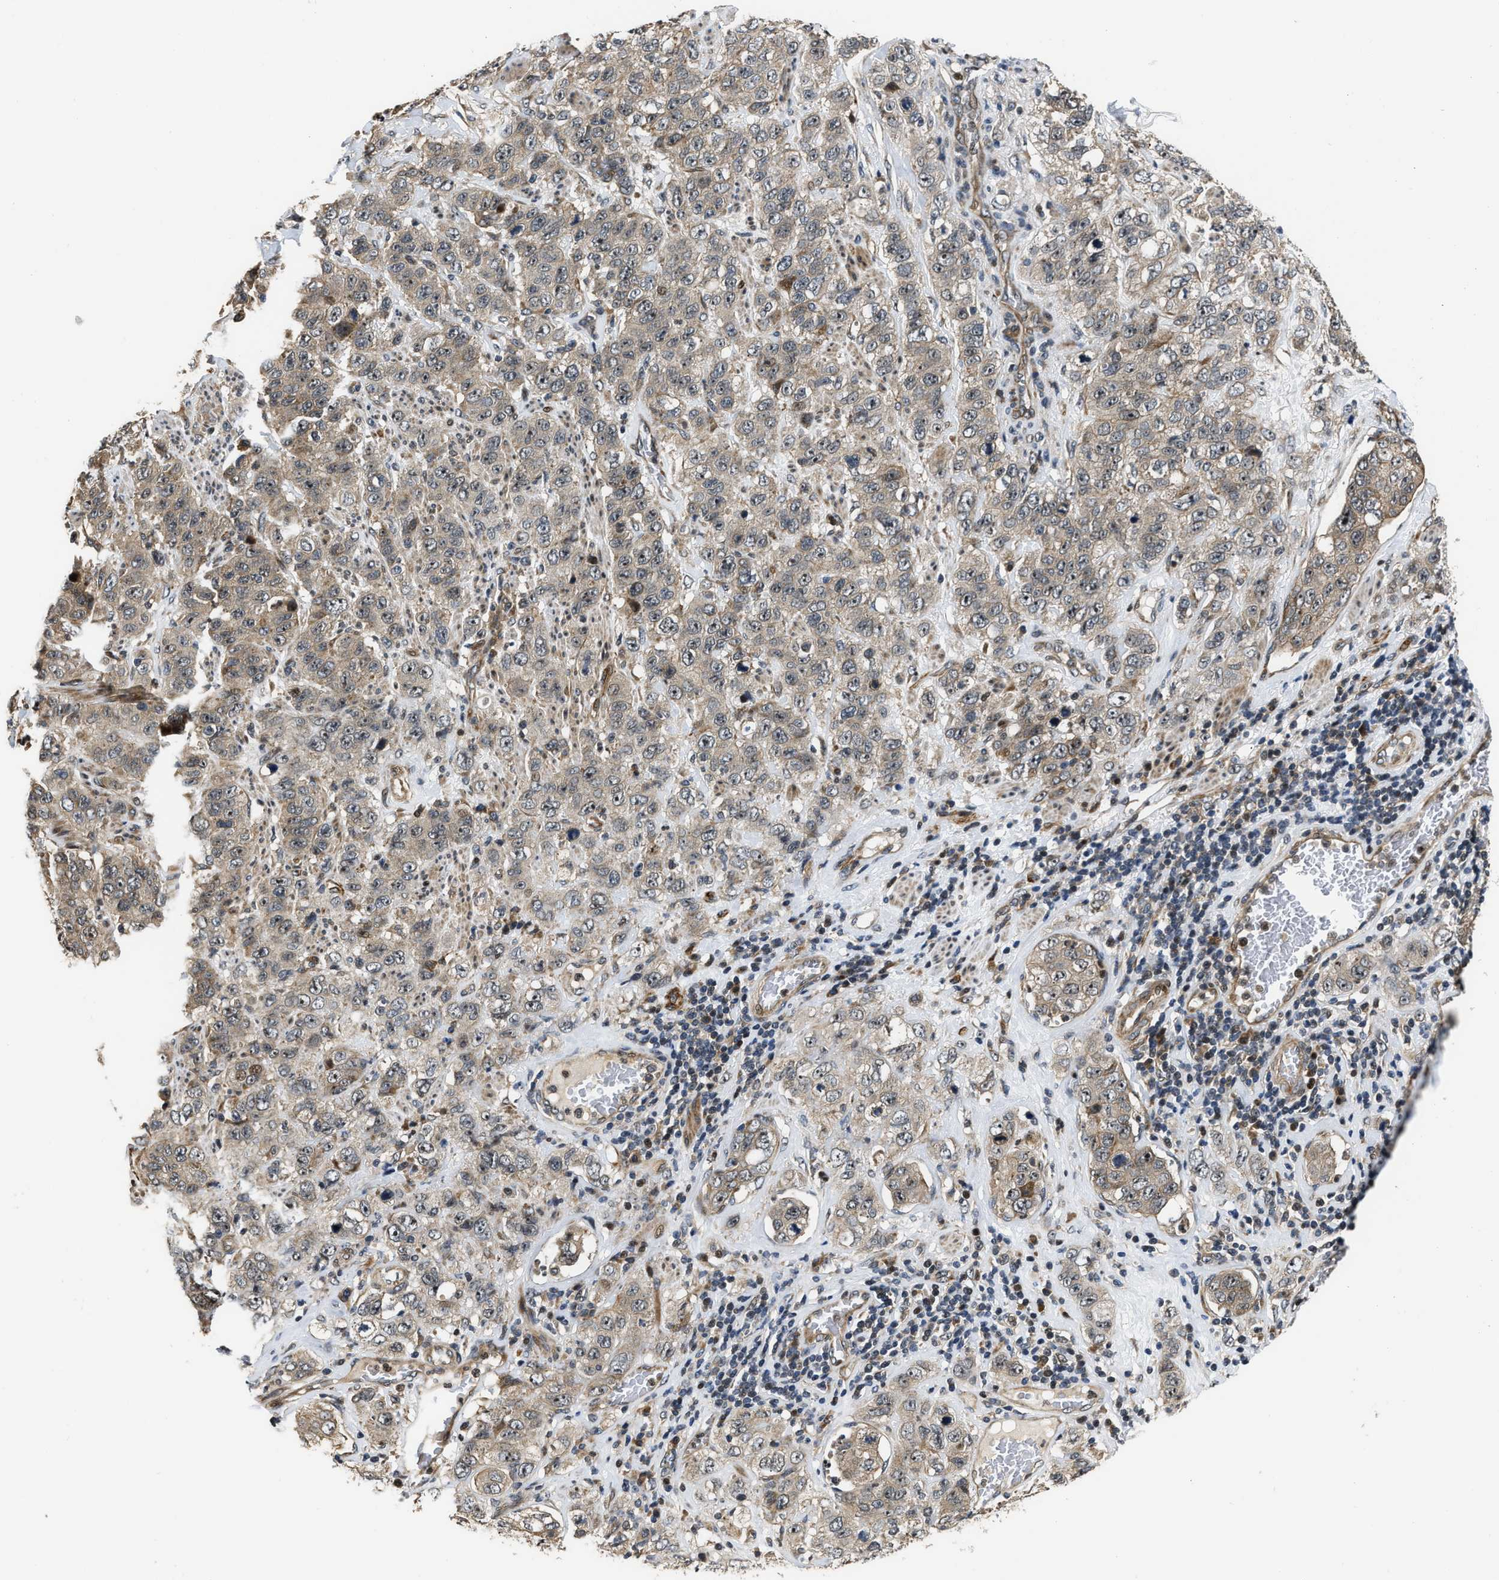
{"staining": {"intensity": "weak", "quantity": ">75%", "location": "cytoplasmic/membranous"}, "tissue": "stomach cancer", "cell_type": "Tumor cells", "image_type": "cancer", "snomed": [{"axis": "morphology", "description": "Adenocarcinoma, NOS"}, {"axis": "topography", "description": "Stomach"}], "caption": "A high-resolution photomicrograph shows immunohistochemistry staining of stomach cancer, which shows weak cytoplasmic/membranous expression in about >75% of tumor cells.", "gene": "ALDH3A2", "patient": {"sex": "male", "age": 48}}